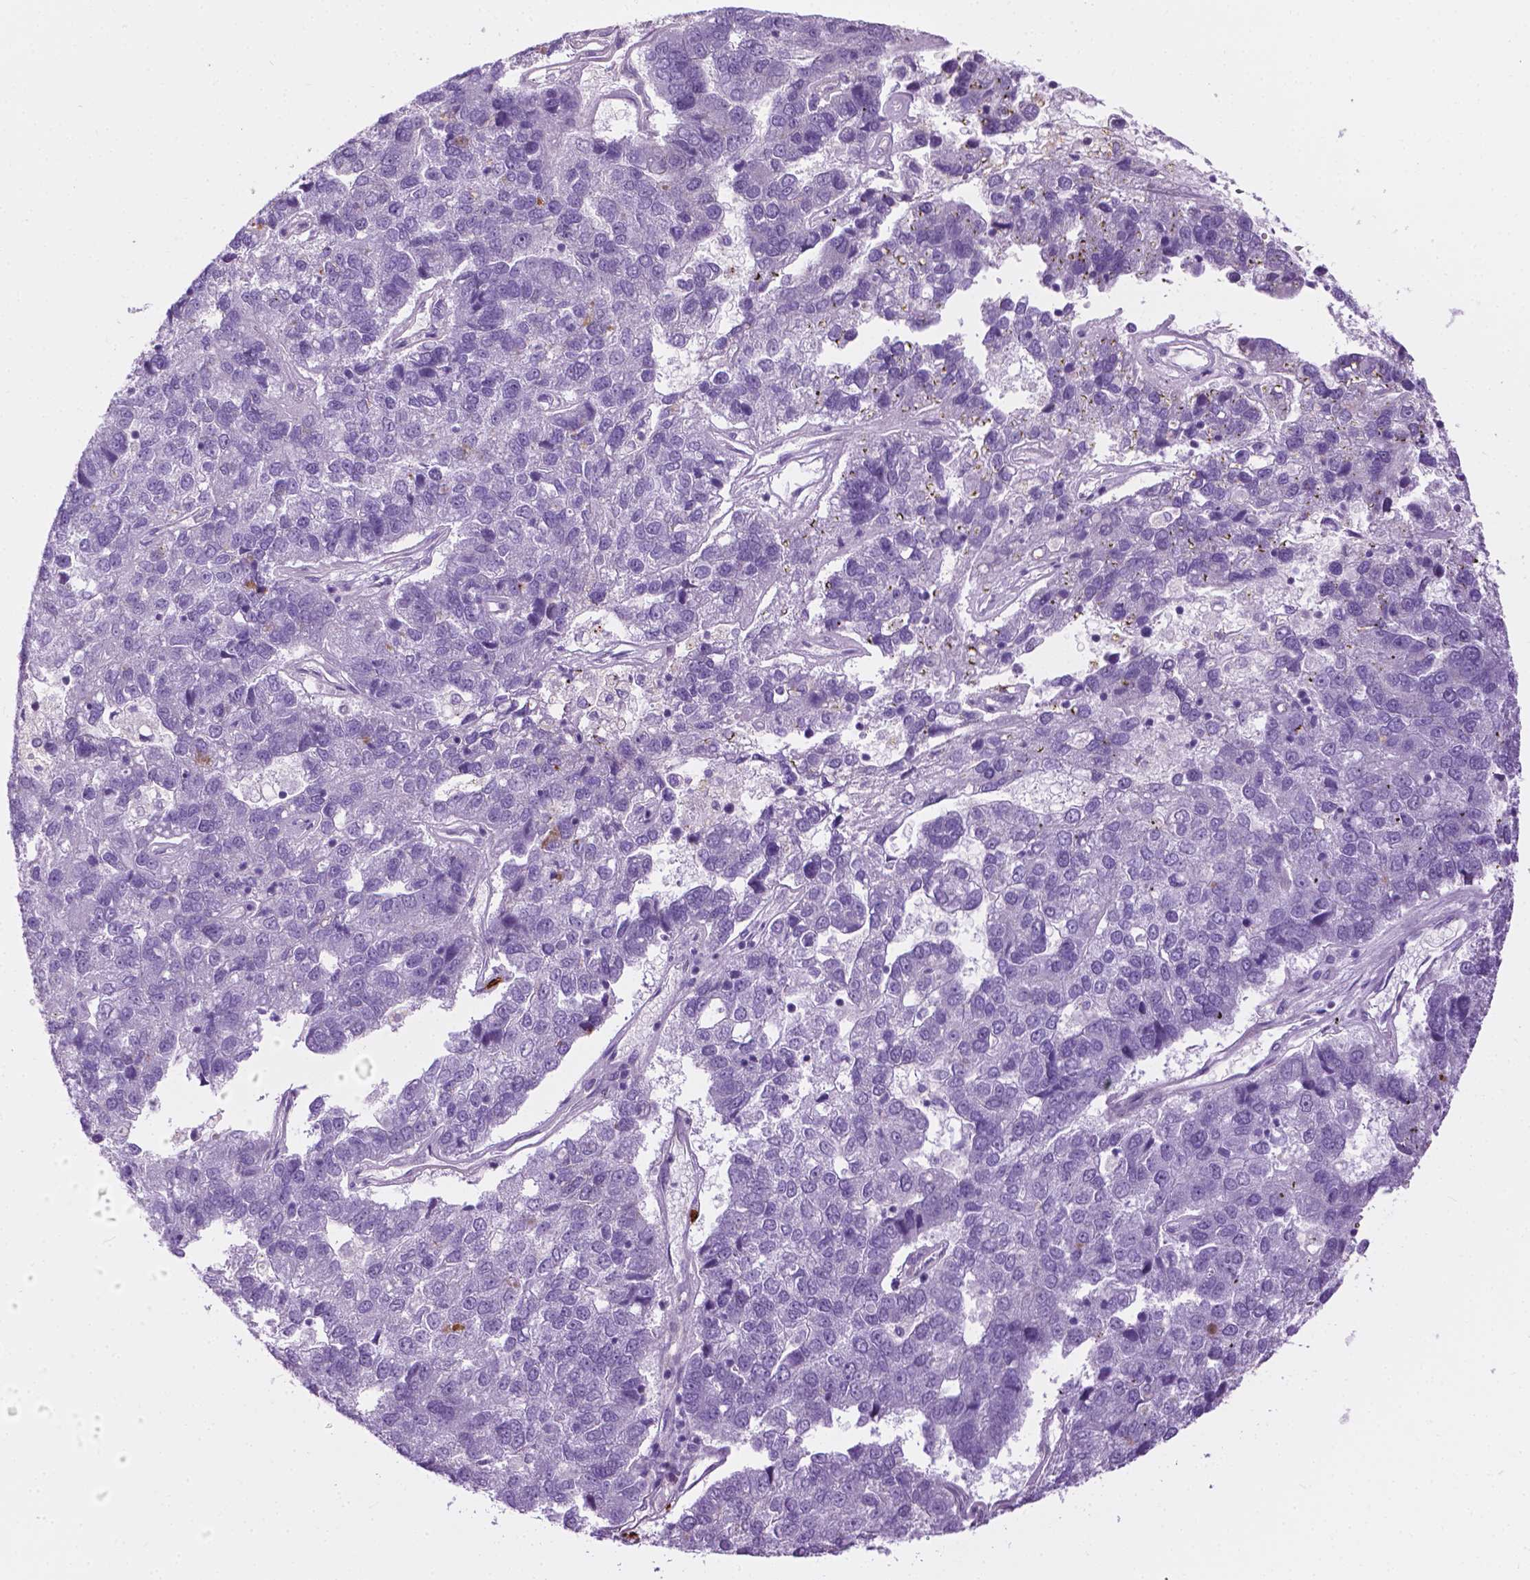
{"staining": {"intensity": "negative", "quantity": "none", "location": "none"}, "tissue": "pancreatic cancer", "cell_type": "Tumor cells", "image_type": "cancer", "snomed": [{"axis": "morphology", "description": "Adenocarcinoma, NOS"}, {"axis": "topography", "description": "Pancreas"}], "caption": "DAB immunohistochemical staining of pancreatic cancer (adenocarcinoma) exhibits no significant expression in tumor cells.", "gene": "SPECC1L", "patient": {"sex": "female", "age": 61}}